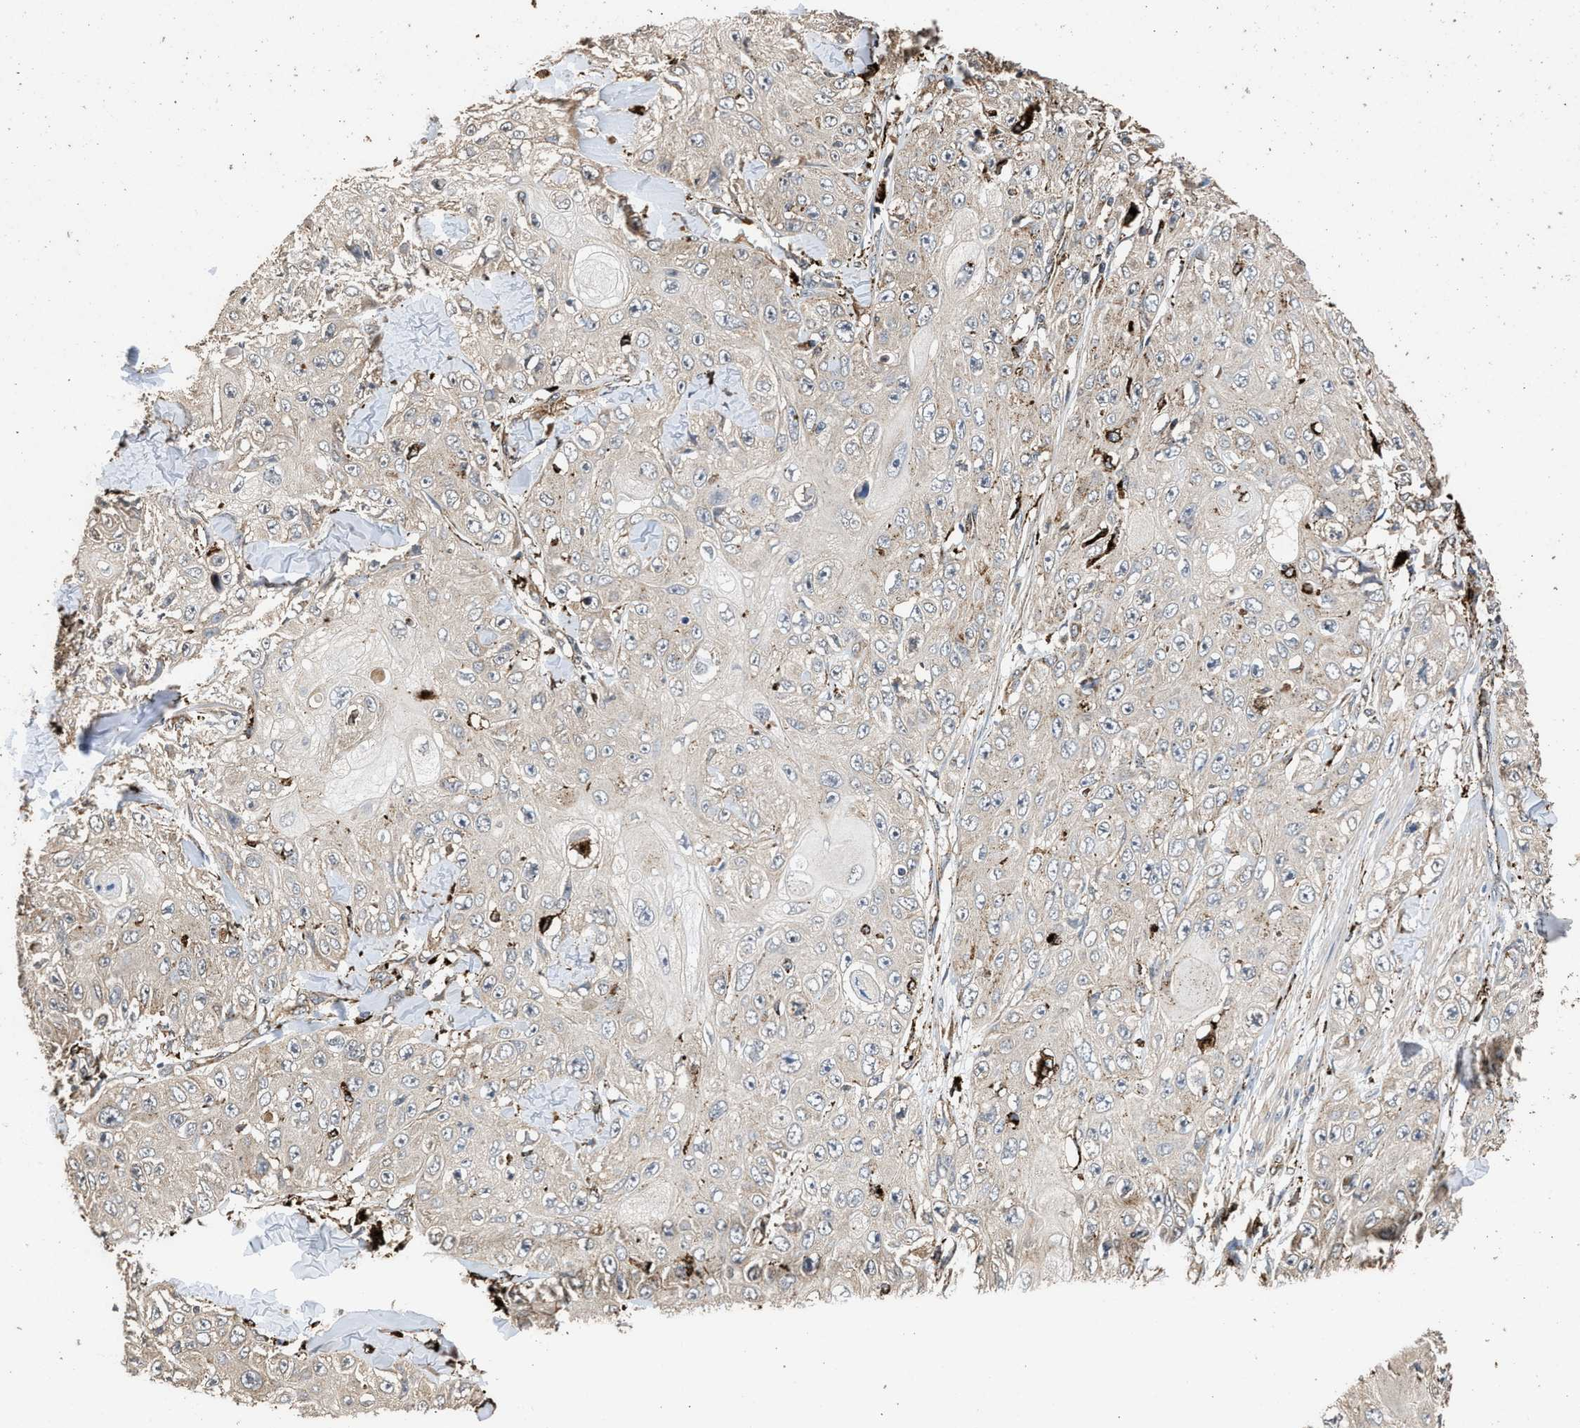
{"staining": {"intensity": "weak", "quantity": "25%-75%", "location": "cytoplasmic/membranous"}, "tissue": "skin cancer", "cell_type": "Tumor cells", "image_type": "cancer", "snomed": [{"axis": "morphology", "description": "Squamous cell carcinoma, NOS"}, {"axis": "topography", "description": "Skin"}], "caption": "An immunohistochemistry image of neoplastic tissue is shown. Protein staining in brown shows weak cytoplasmic/membranous positivity in squamous cell carcinoma (skin) within tumor cells.", "gene": "CTSV", "patient": {"sex": "male", "age": 86}}